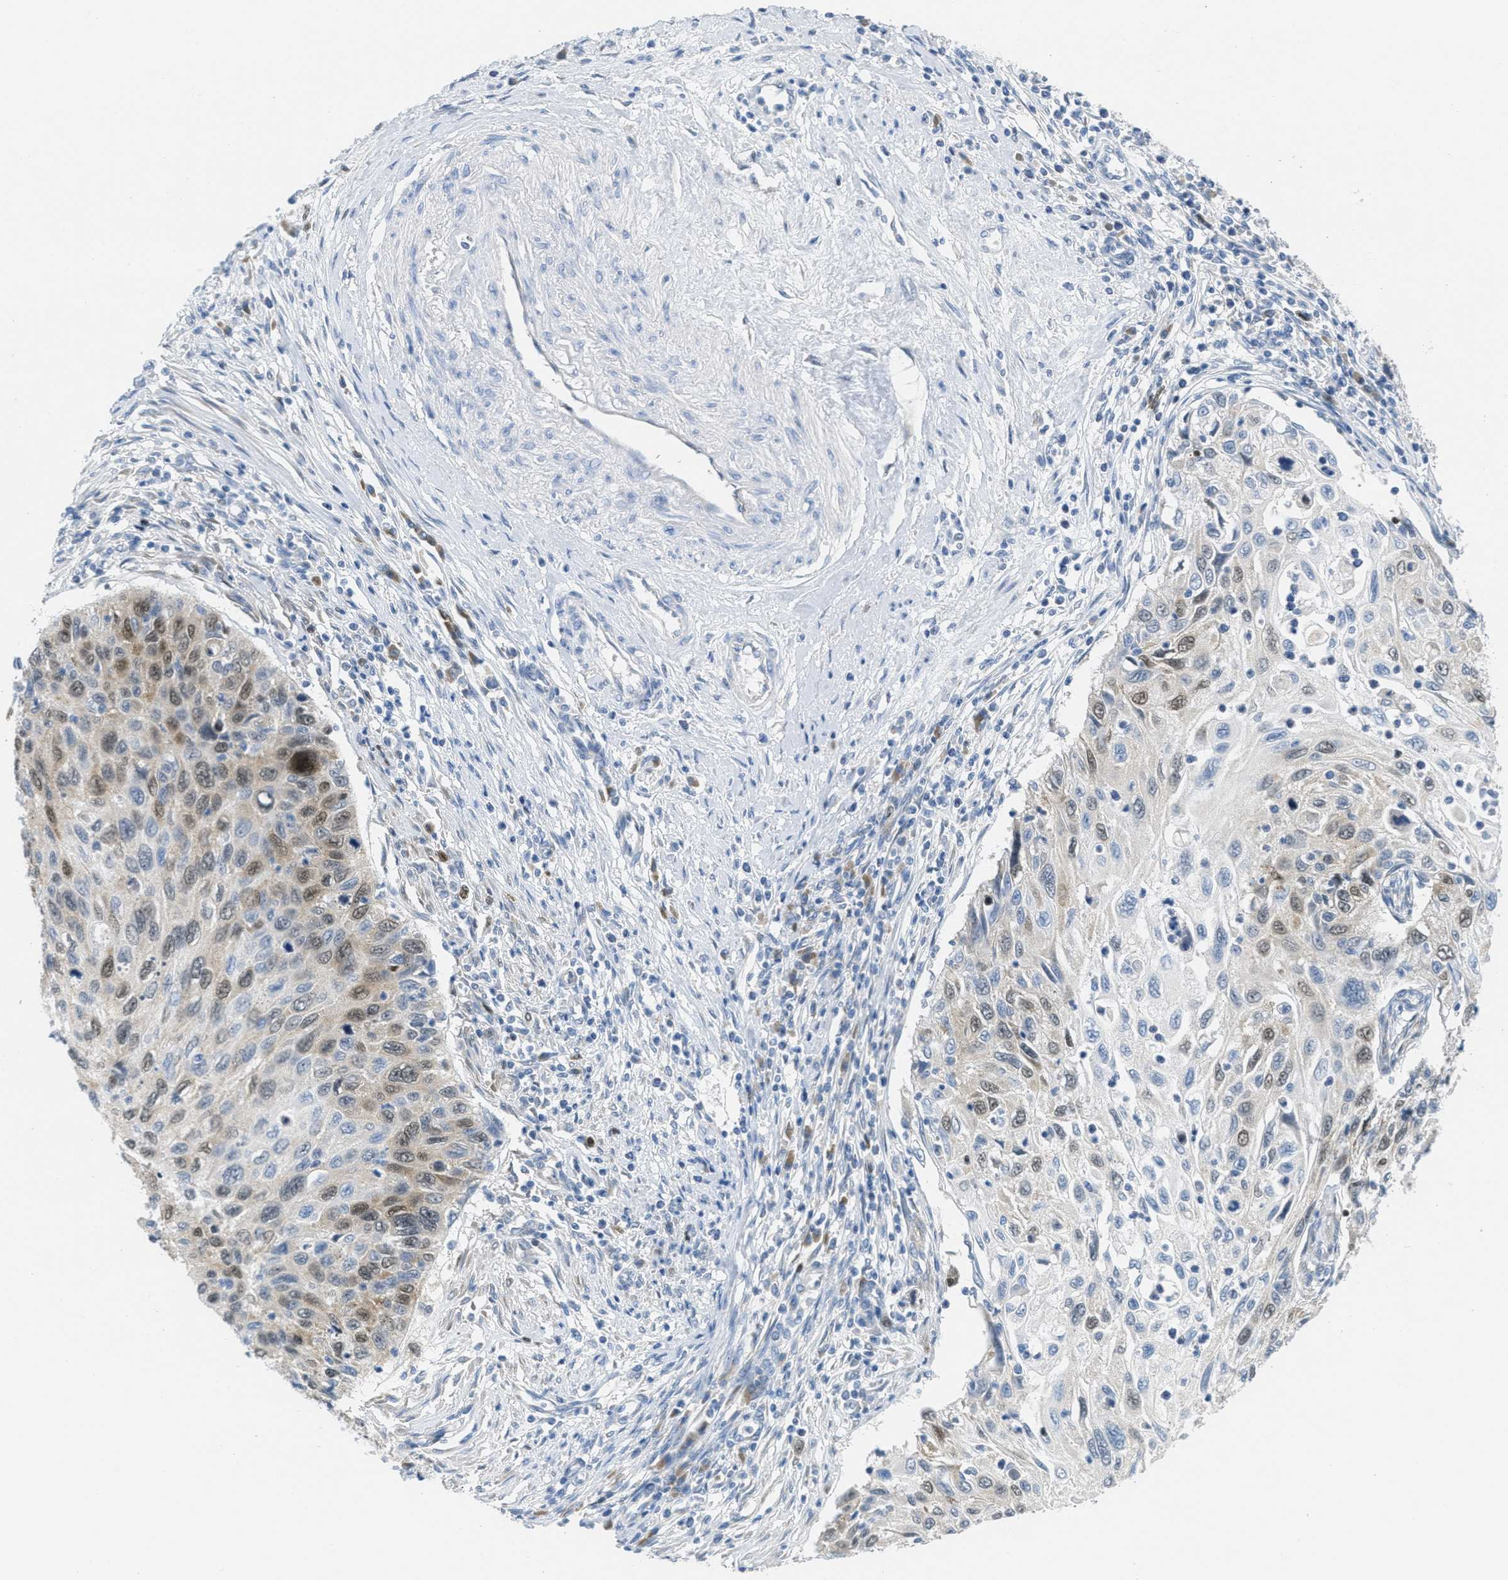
{"staining": {"intensity": "weak", "quantity": "25%-75%", "location": "cytoplasmic/membranous,nuclear"}, "tissue": "cervical cancer", "cell_type": "Tumor cells", "image_type": "cancer", "snomed": [{"axis": "morphology", "description": "Squamous cell carcinoma, NOS"}, {"axis": "topography", "description": "Cervix"}], "caption": "This is a histology image of IHC staining of squamous cell carcinoma (cervical), which shows weak positivity in the cytoplasmic/membranous and nuclear of tumor cells.", "gene": "ORC6", "patient": {"sex": "female", "age": 70}}